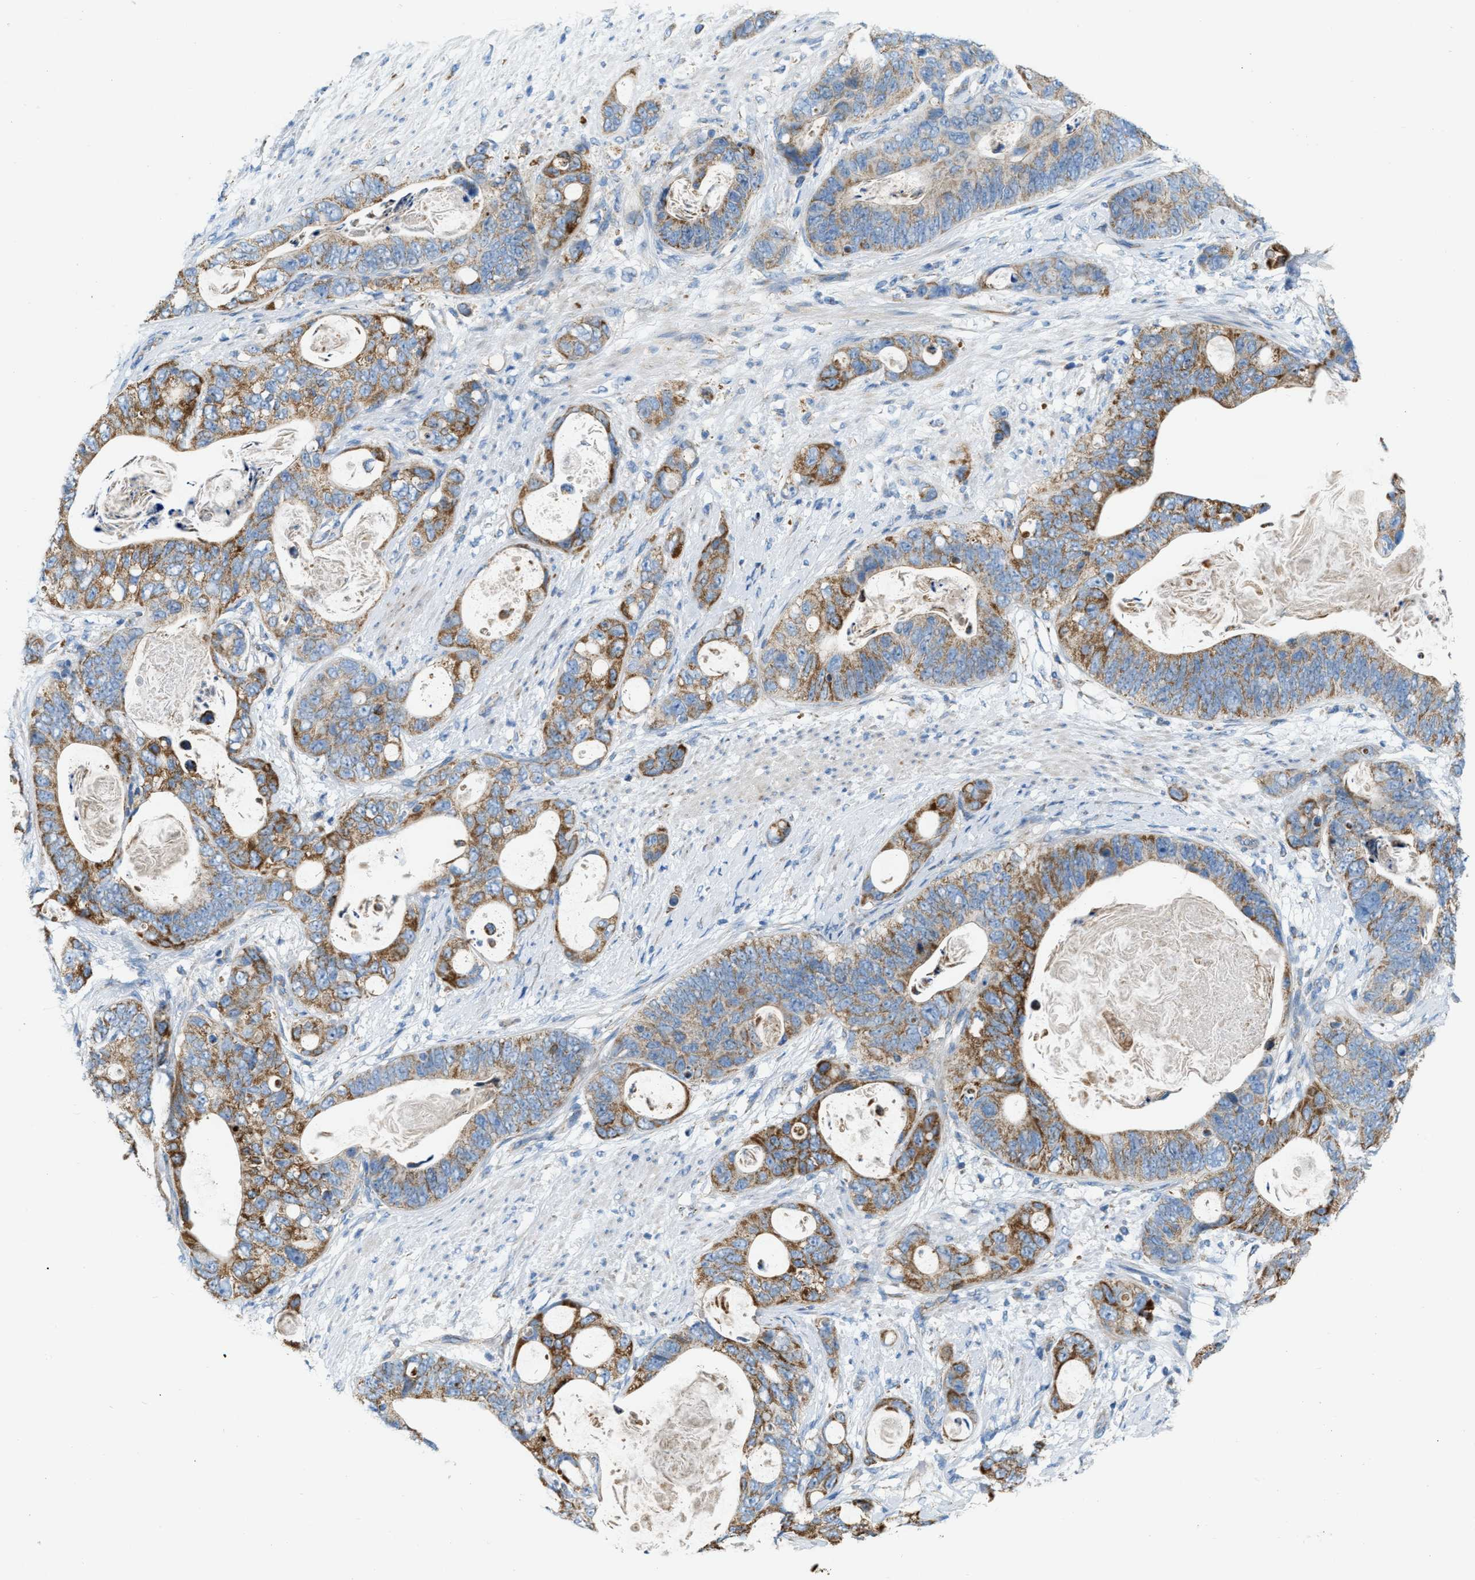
{"staining": {"intensity": "moderate", "quantity": ">75%", "location": "cytoplasmic/membranous"}, "tissue": "stomach cancer", "cell_type": "Tumor cells", "image_type": "cancer", "snomed": [{"axis": "morphology", "description": "Normal tissue, NOS"}, {"axis": "morphology", "description": "Adenocarcinoma, NOS"}, {"axis": "topography", "description": "Stomach"}], "caption": "Immunohistochemistry of human stomach cancer shows medium levels of moderate cytoplasmic/membranous staining in approximately >75% of tumor cells.", "gene": "JADE1", "patient": {"sex": "female", "age": 89}}